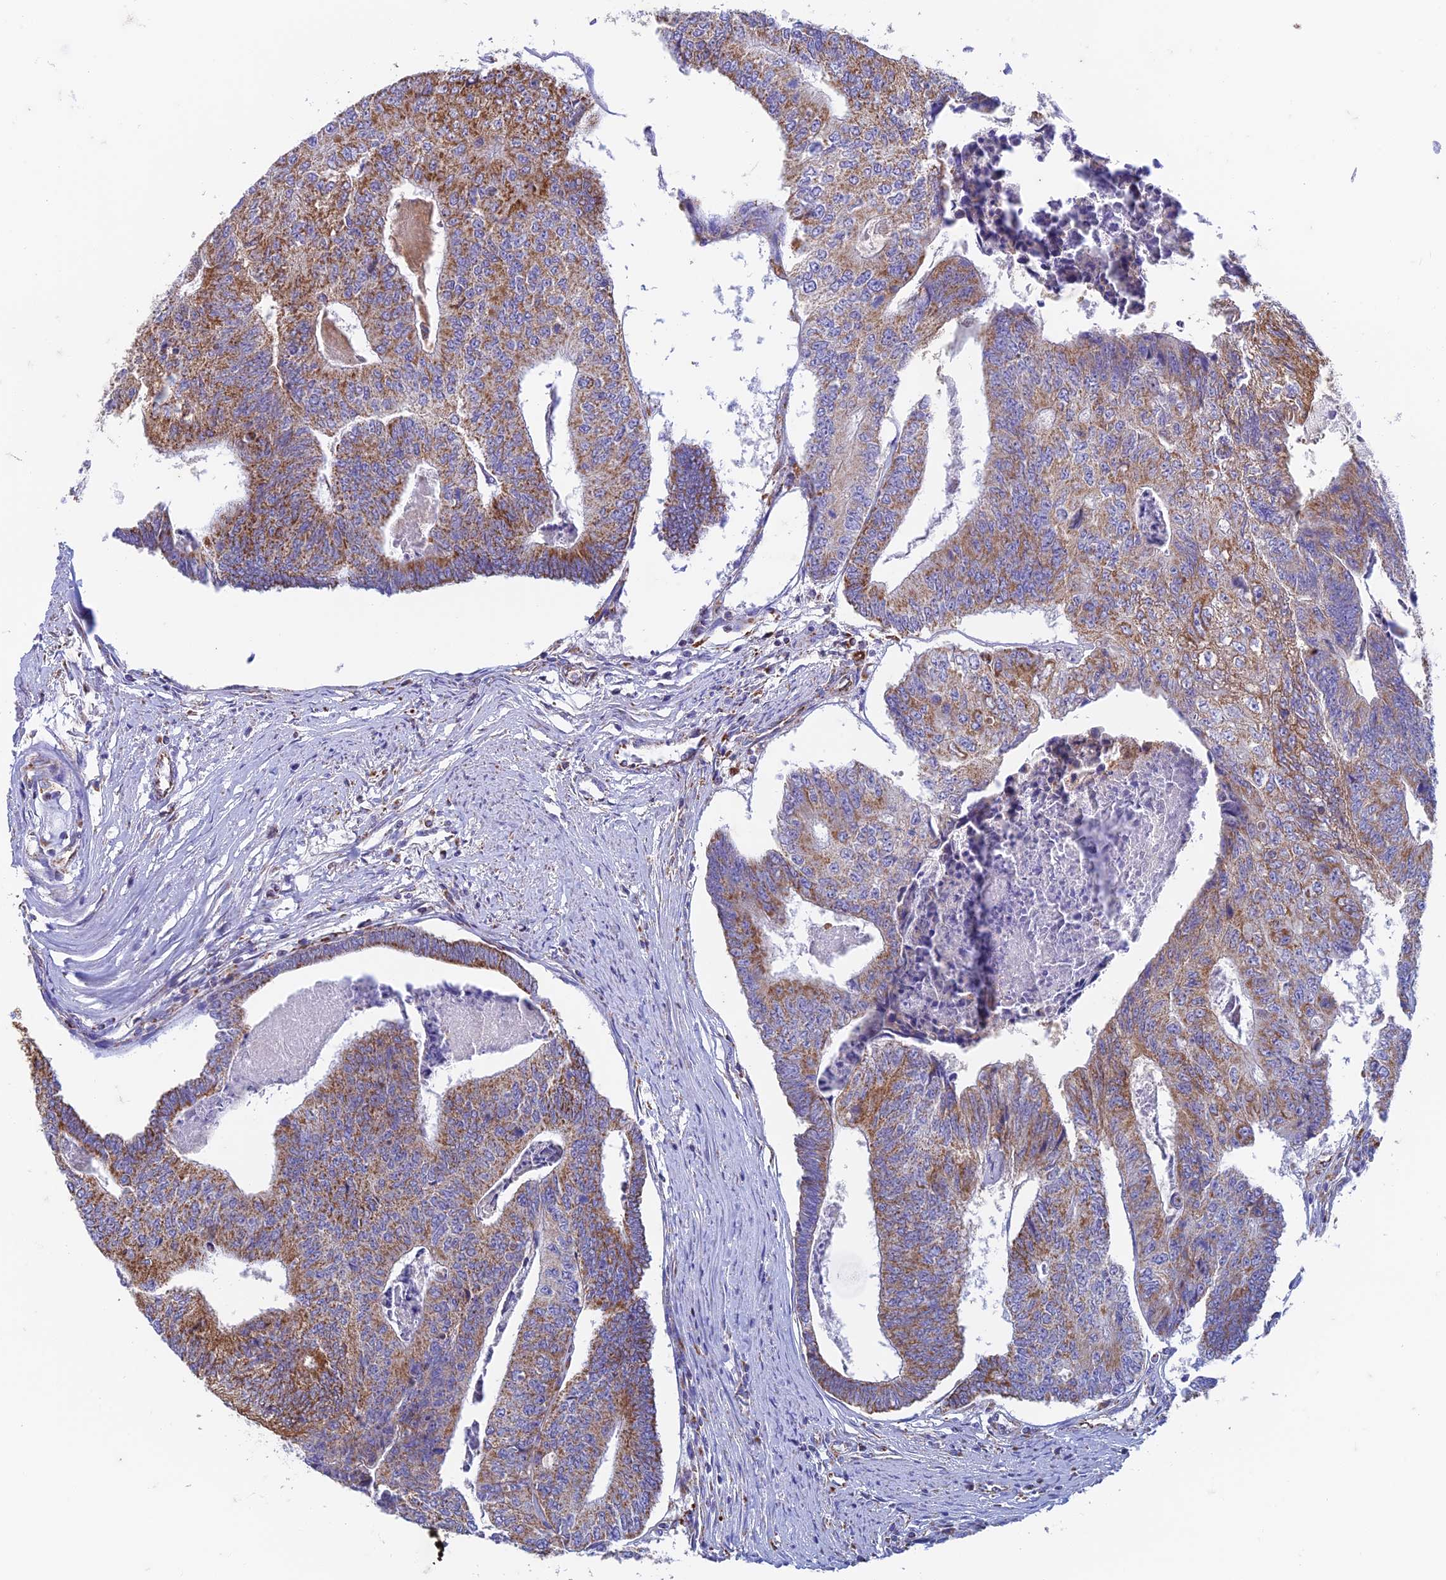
{"staining": {"intensity": "moderate", "quantity": ">75%", "location": "cytoplasmic/membranous"}, "tissue": "colorectal cancer", "cell_type": "Tumor cells", "image_type": "cancer", "snomed": [{"axis": "morphology", "description": "Adenocarcinoma, NOS"}, {"axis": "topography", "description": "Colon"}], "caption": "IHC of colorectal cancer displays medium levels of moderate cytoplasmic/membranous positivity in approximately >75% of tumor cells. Immunohistochemistry (ihc) stains the protein in brown and the nuclei are stained blue.", "gene": "ZNF181", "patient": {"sex": "female", "age": 67}}